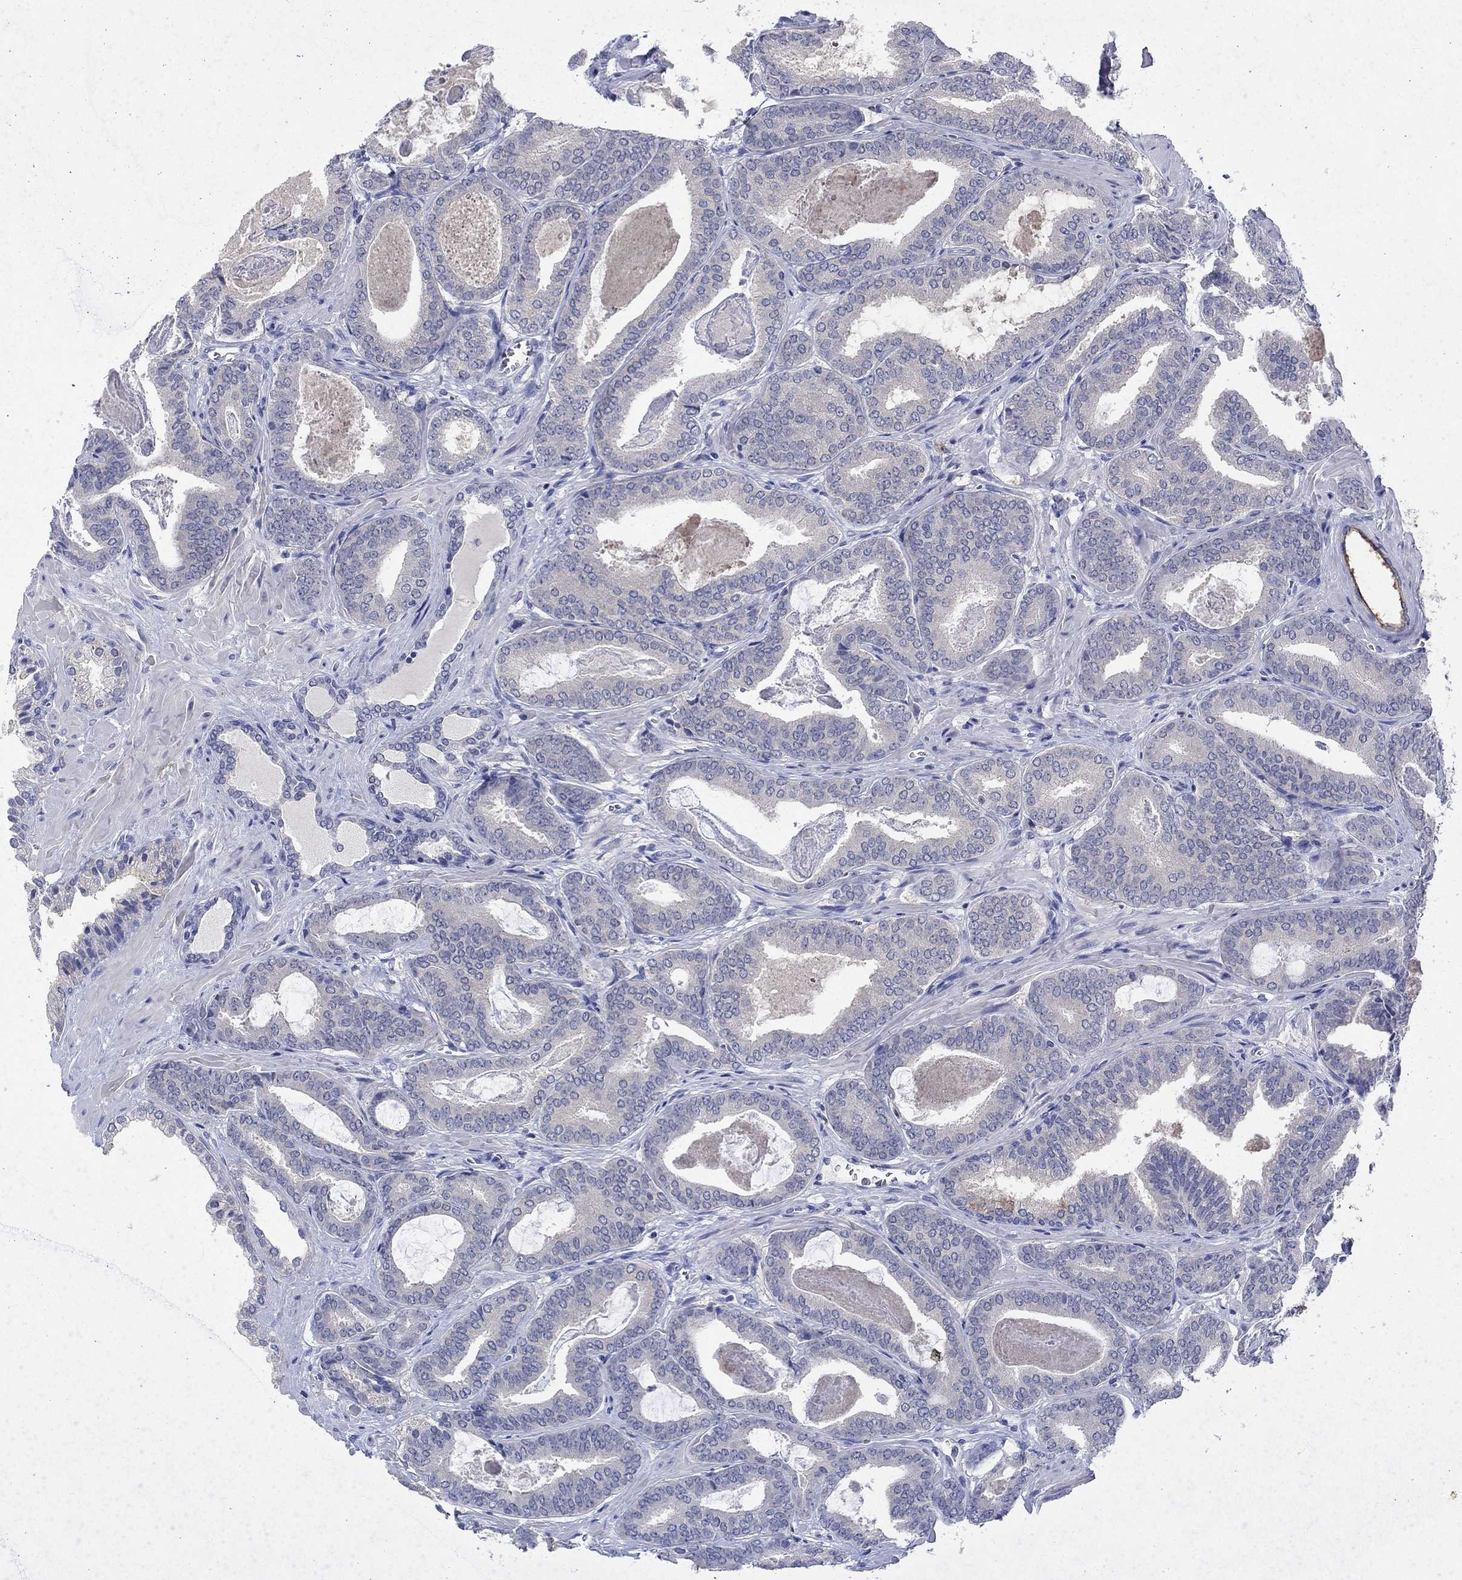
{"staining": {"intensity": "negative", "quantity": "none", "location": "none"}, "tissue": "prostate cancer", "cell_type": "Tumor cells", "image_type": "cancer", "snomed": [{"axis": "morphology", "description": "Adenocarcinoma, NOS"}, {"axis": "topography", "description": "Prostate"}], "caption": "Human prostate cancer stained for a protein using immunohistochemistry (IHC) demonstrates no staining in tumor cells.", "gene": "ENPP6", "patient": {"sex": "male", "age": 63}}